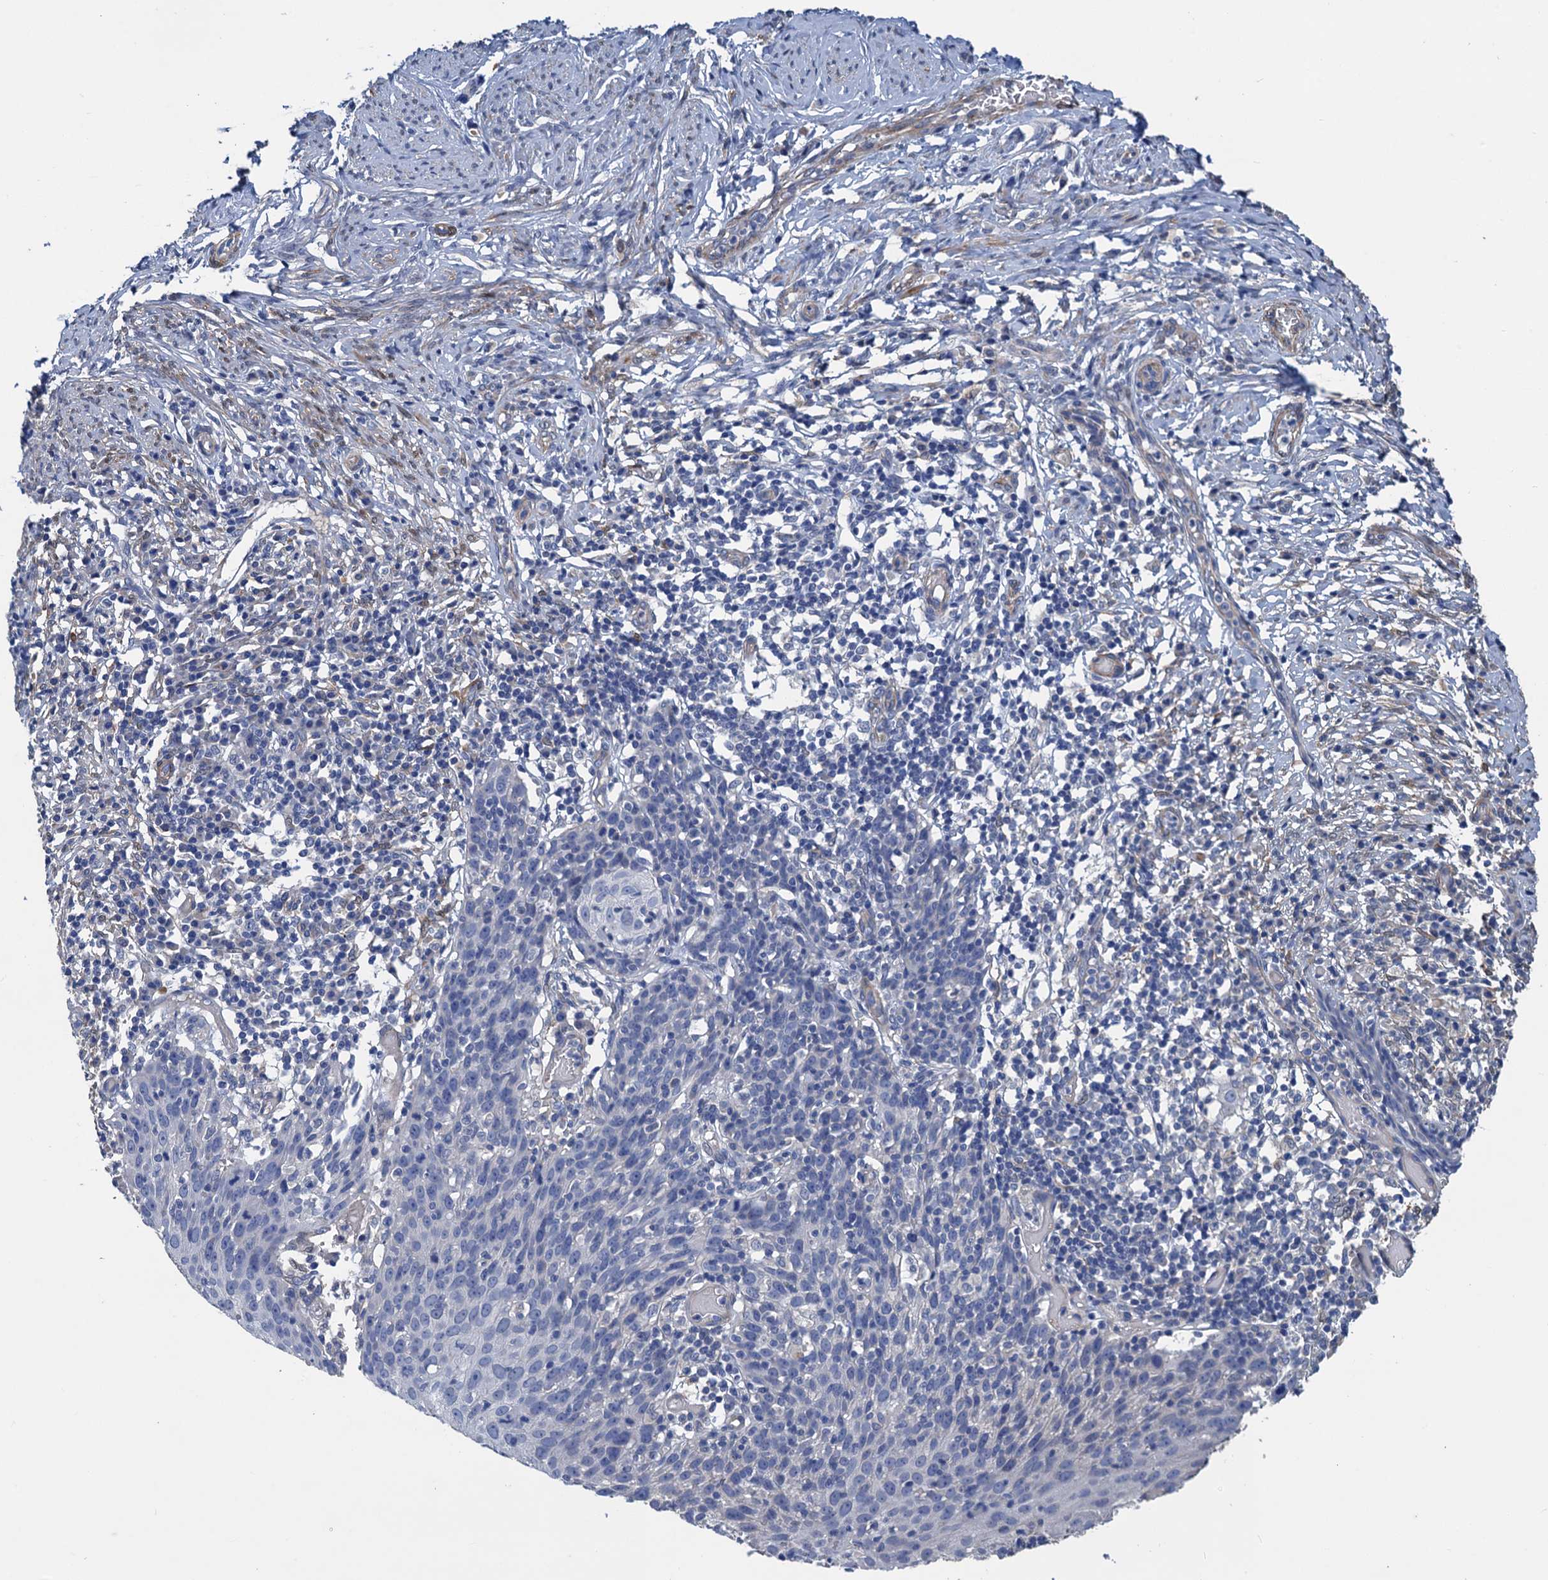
{"staining": {"intensity": "negative", "quantity": "none", "location": "none"}, "tissue": "cervical cancer", "cell_type": "Tumor cells", "image_type": "cancer", "snomed": [{"axis": "morphology", "description": "Squamous cell carcinoma, NOS"}, {"axis": "topography", "description": "Cervix"}], "caption": "A high-resolution photomicrograph shows IHC staining of cervical squamous cell carcinoma, which shows no significant positivity in tumor cells.", "gene": "SMCO3", "patient": {"sex": "female", "age": 50}}